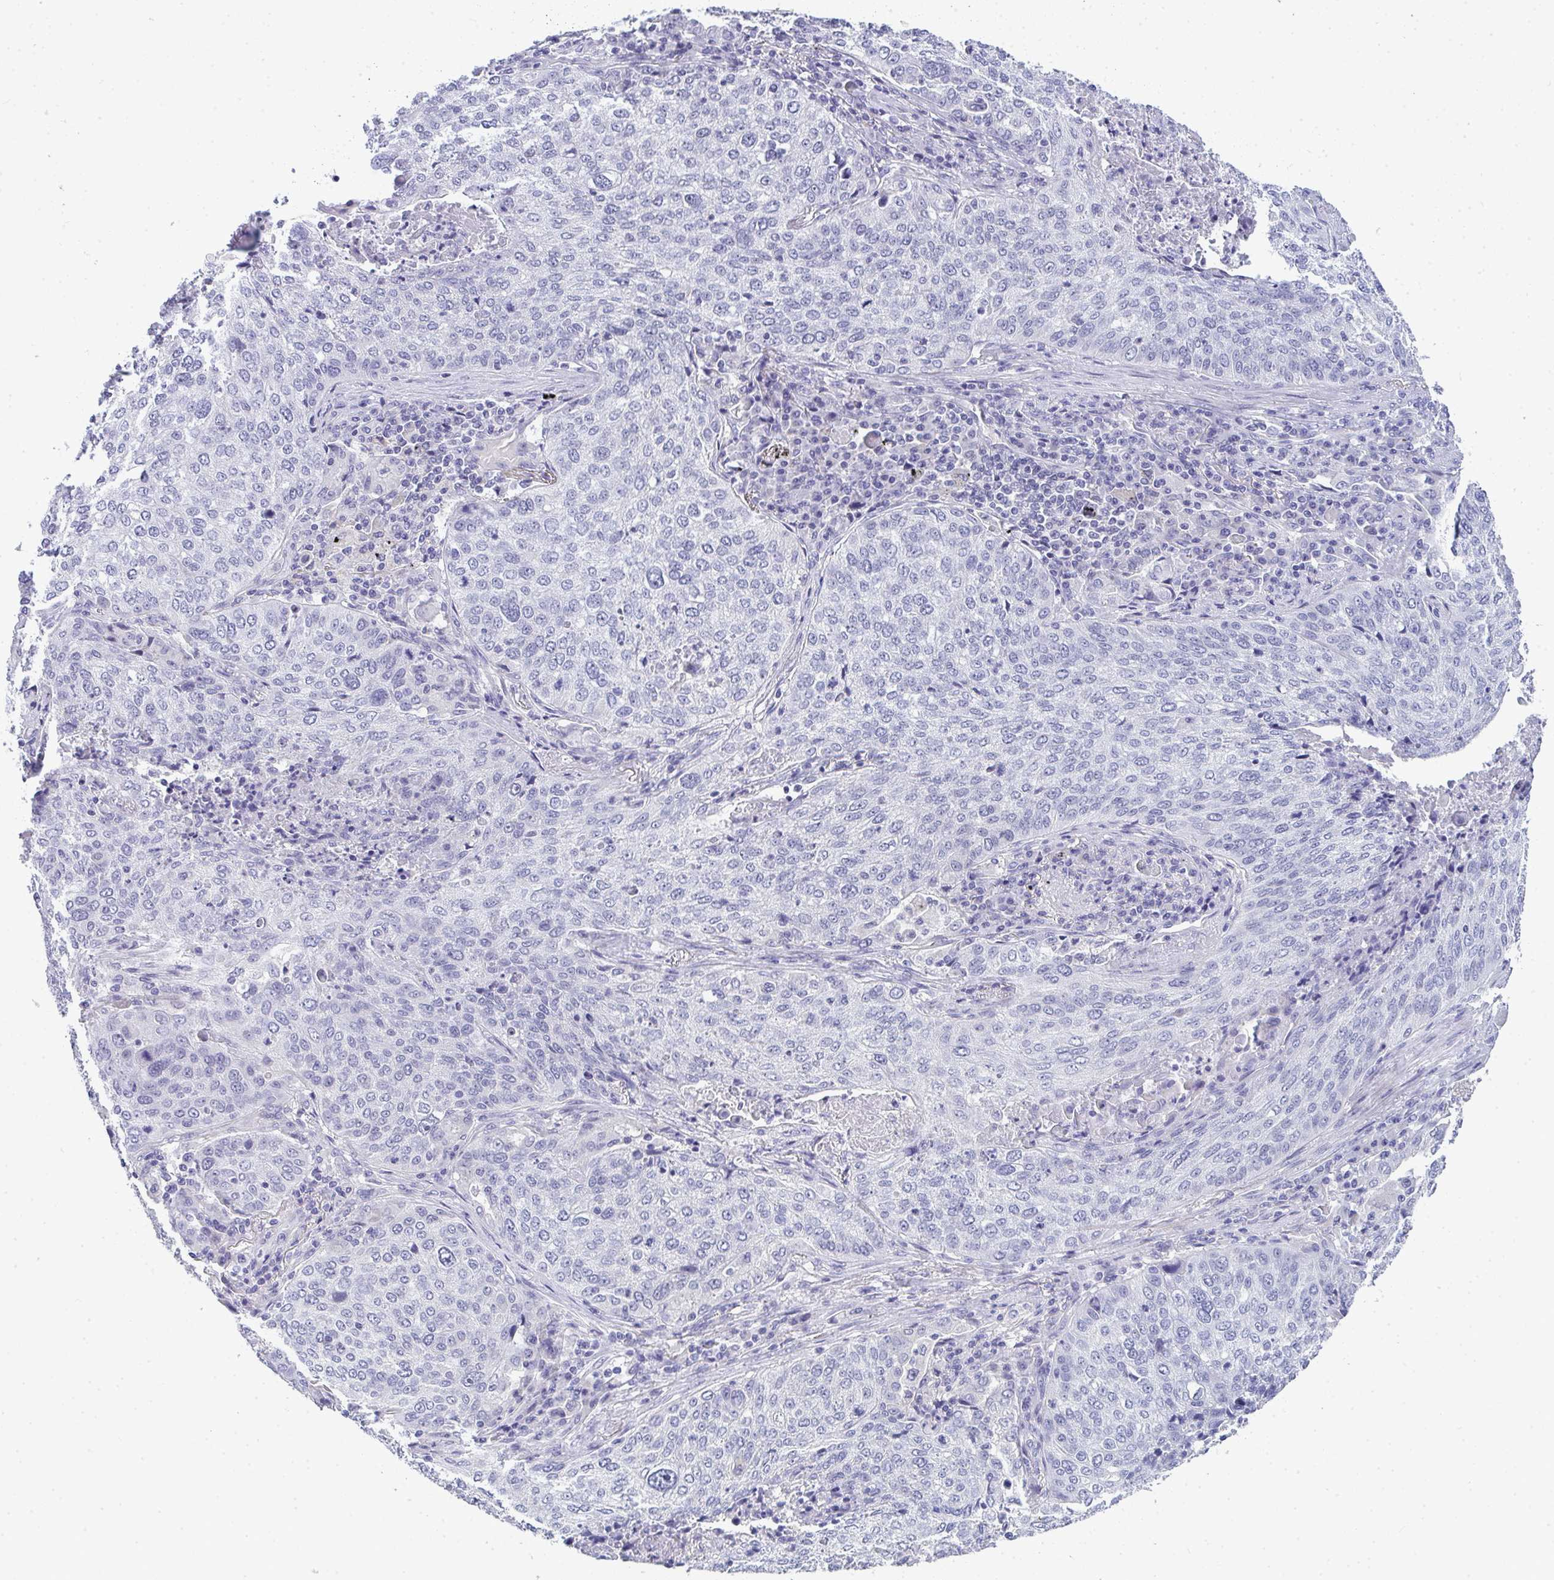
{"staining": {"intensity": "negative", "quantity": "none", "location": "none"}, "tissue": "lung cancer", "cell_type": "Tumor cells", "image_type": "cancer", "snomed": [{"axis": "morphology", "description": "Squamous cell carcinoma, NOS"}, {"axis": "topography", "description": "Lung"}], "caption": "Lung cancer (squamous cell carcinoma) was stained to show a protein in brown. There is no significant expression in tumor cells.", "gene": "TMEM82", "patient": {"sex": "male", "age": 63}}